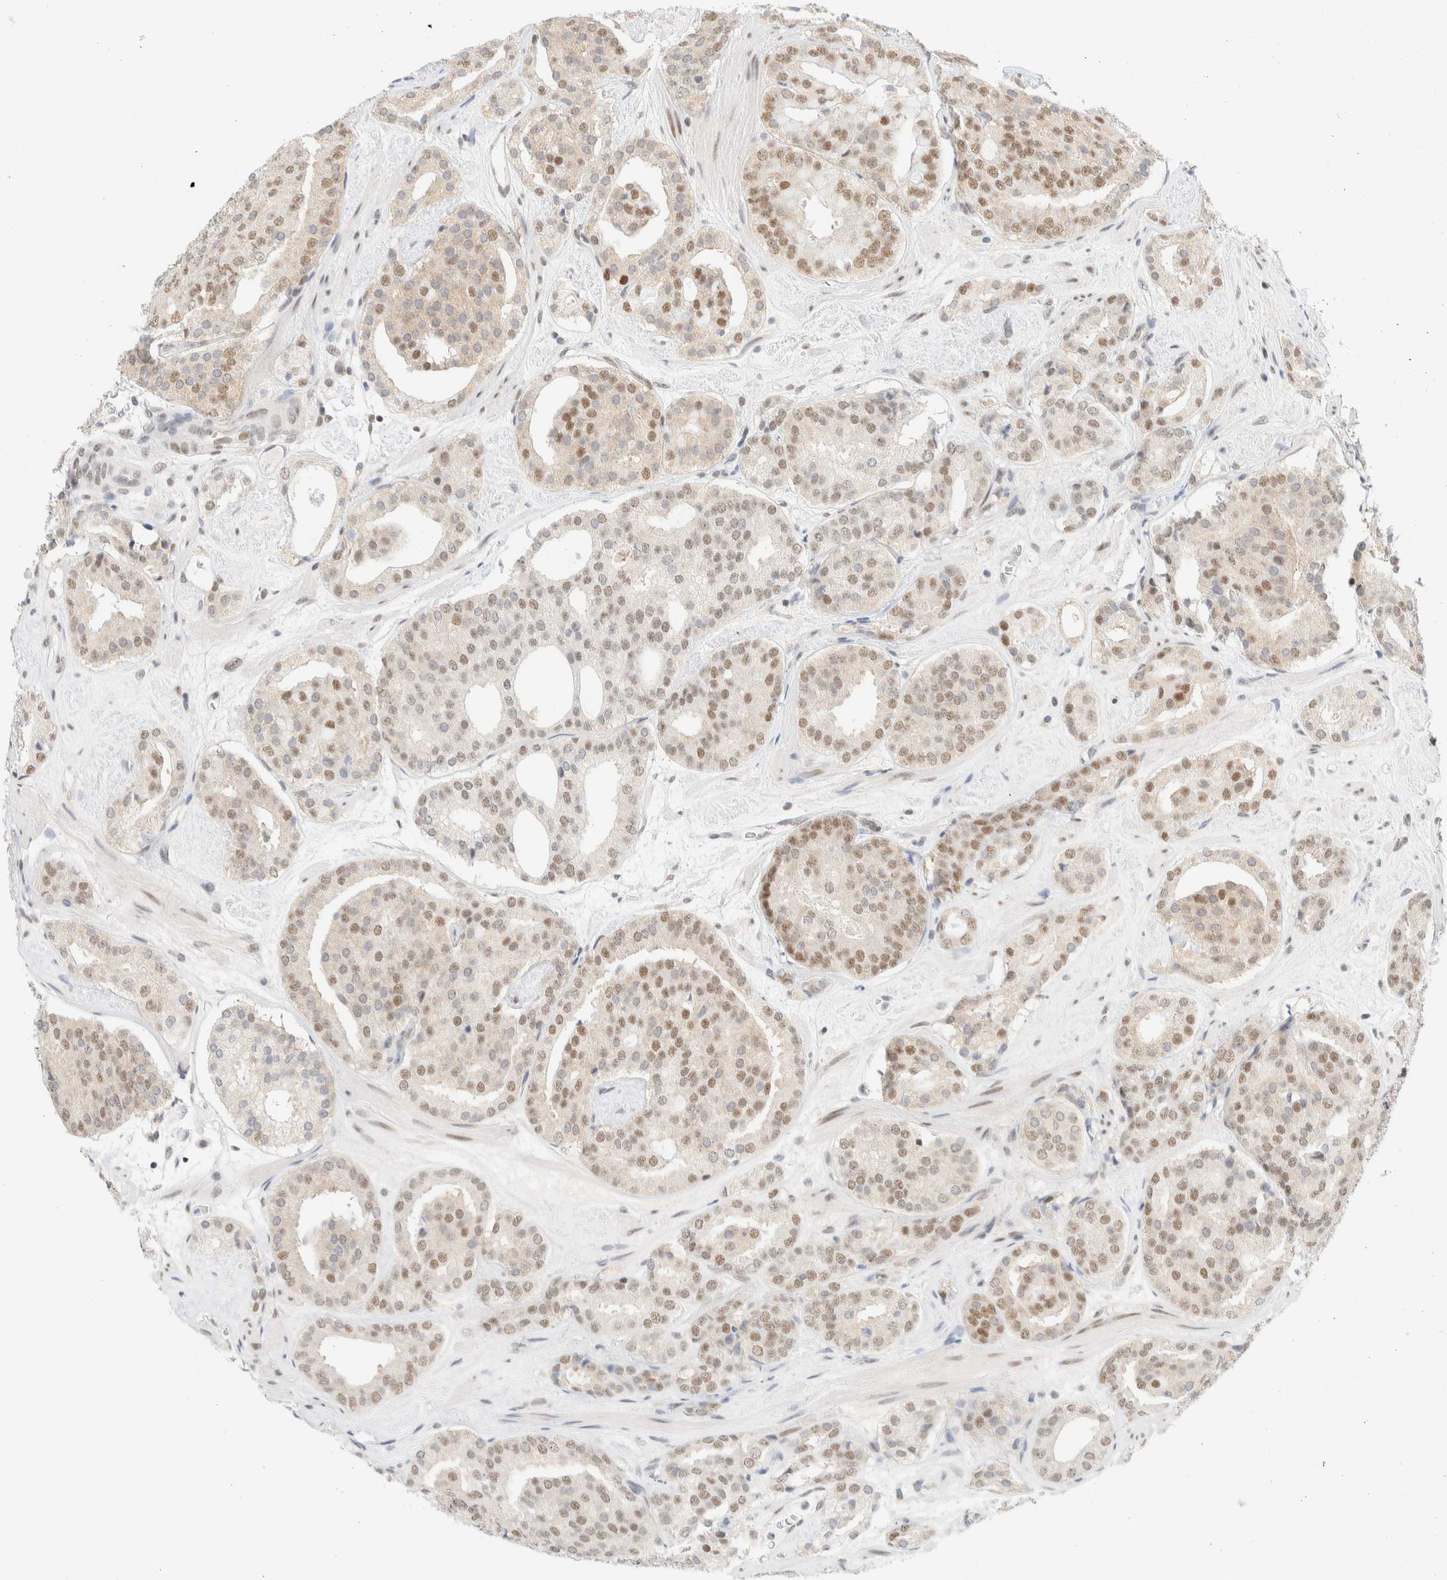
{"staining": {"intensity": "moderate", "quantity": "25%-75%", "location": "nuclear"}, "tissue": "prostate cancer", "cell_type": "Tumor cells", "image_type": "cancer", "snomed": [{"axis": "morphology", "description": "Adenocarcinoma, Low grade"}, {"axis": "topography", "description": "Prostate"}], "caption": "Protein staining reveals moderate nuclear staining in about 25%-75% of tumor cells in adenocarcinoma (low-grade) (prostate). (DAB (3,3'-diaminobenzidine) = brown stain, brightfield microscopy at high magnification).", "gene": "PYGO2", "patient": {"sex": "male", "age": 69}}